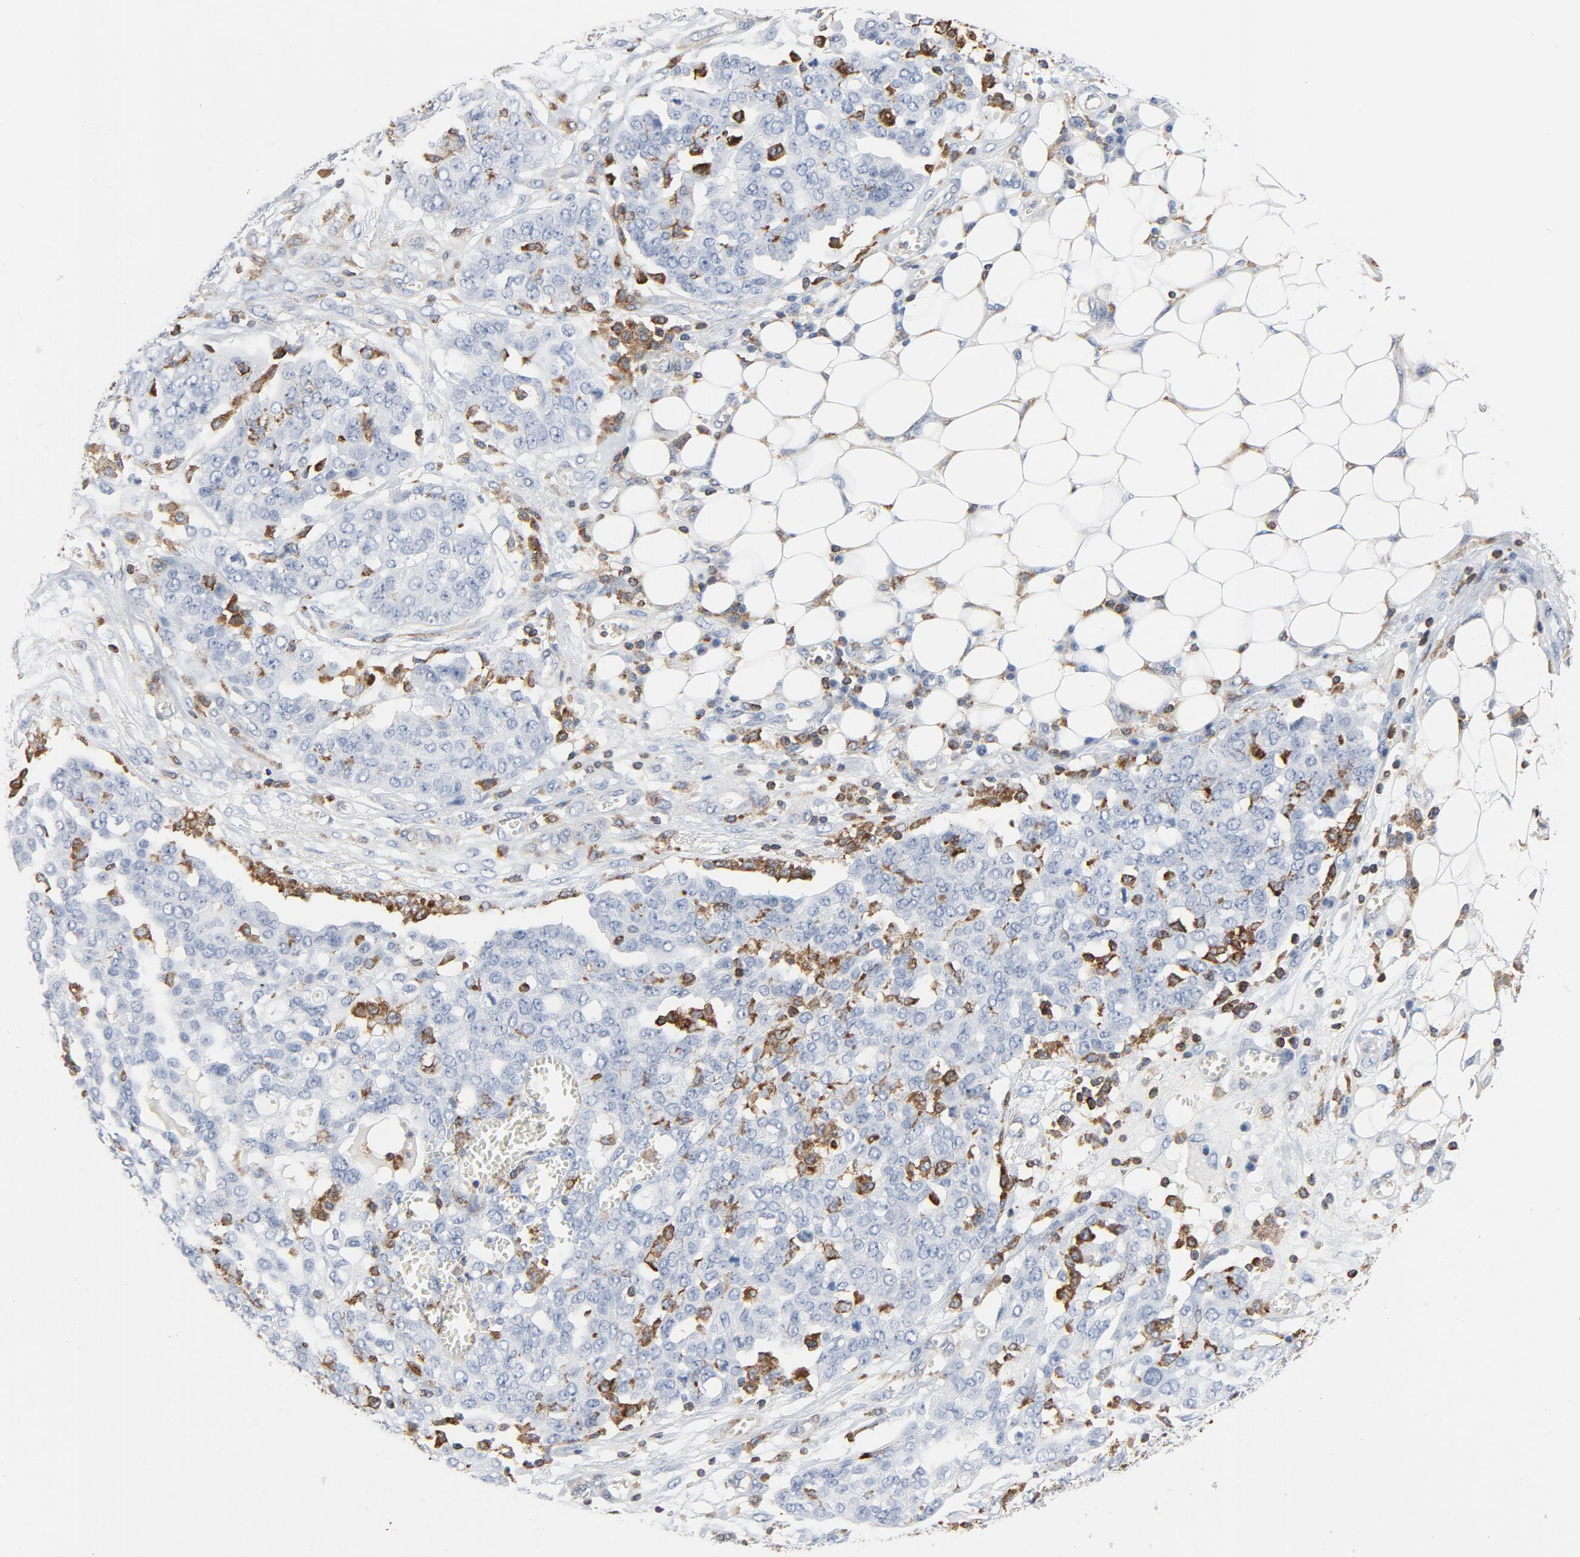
{"staining": {"intensity": "negative", "quantity": "none", "location": "none"}, "tissue": "ovarian cancer", "cell_type": "Tumor cells", "image_type": "cancer", "snomed": [{"axis": "morphology", "description": "Cystadenocarcinoma, serous, NOS"}, {"axis": "topography", "description": "Soft tissue"}, {"axis": "topography", "description": "Ovary"}], "caption": "High magnification brightfield microscopy of ovarian cancer (serous cystadenocarcinoma) stained with DAB (brown) and counterstained with hematoxylin (blue): tumor cells show no significant positivity.", "gene": "LCP2", "patient": {"sex": "female", "age": 57}}